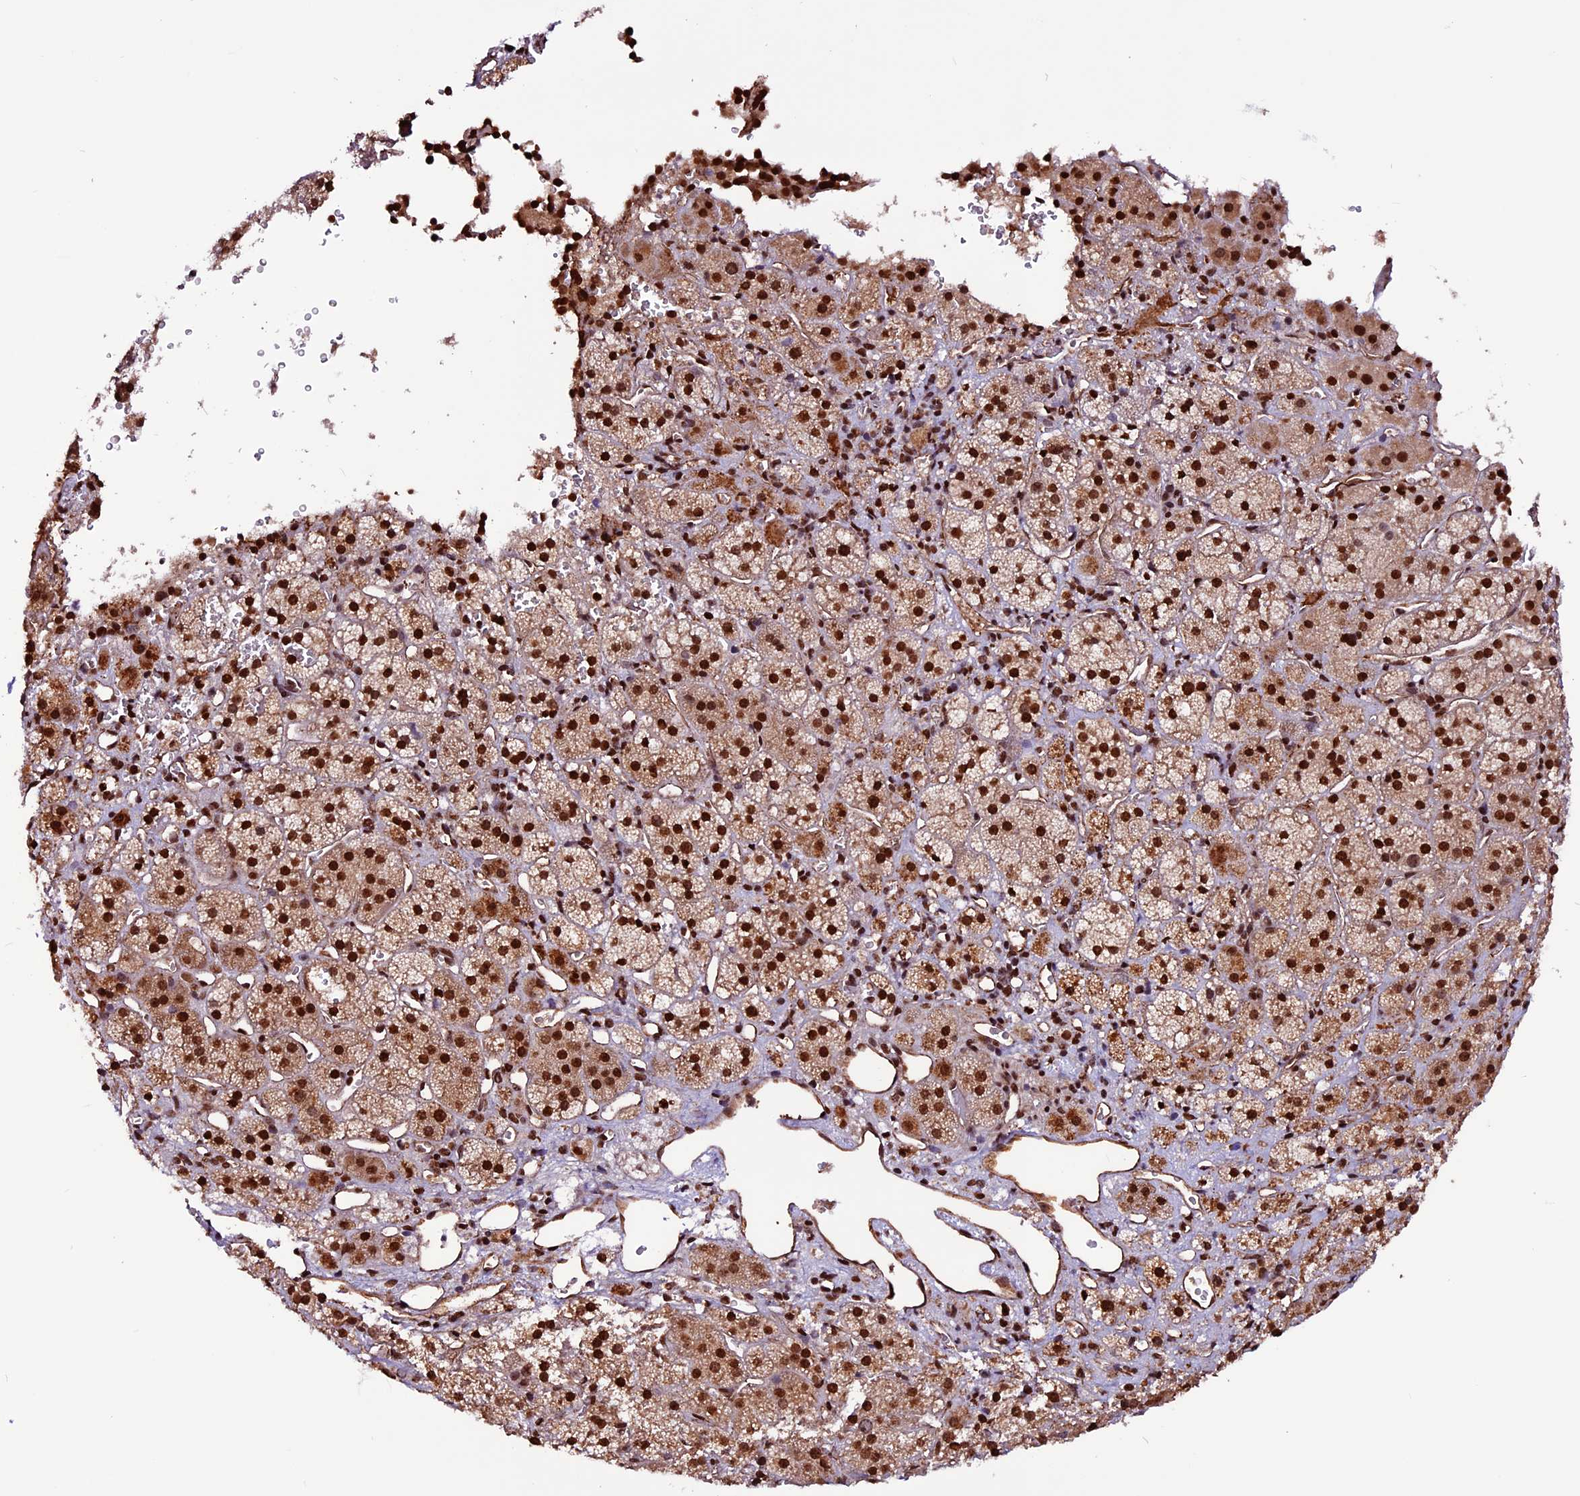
{"staining": {"intensity": "moderate", "quantity": ">75%", "location": "cytoplasmic/membranous,nuclear"}, "tissue": "adrenal gland", "cell_type": "Glandular cells", "image_type": "normal", "snomed": [{"axis": "morphology", "description": "Normal tissue, NOS"}, {"axis": "topography", "description": "Adrenal gland"}], "caption": "Moderate cytoplasmic/membranous,nuclear staining for a protein is seen in about >75% of glandular cells of benign adrenal gland using IHC.", "gene": "RINL", "patient": {"sex": "female", "age": 44}}